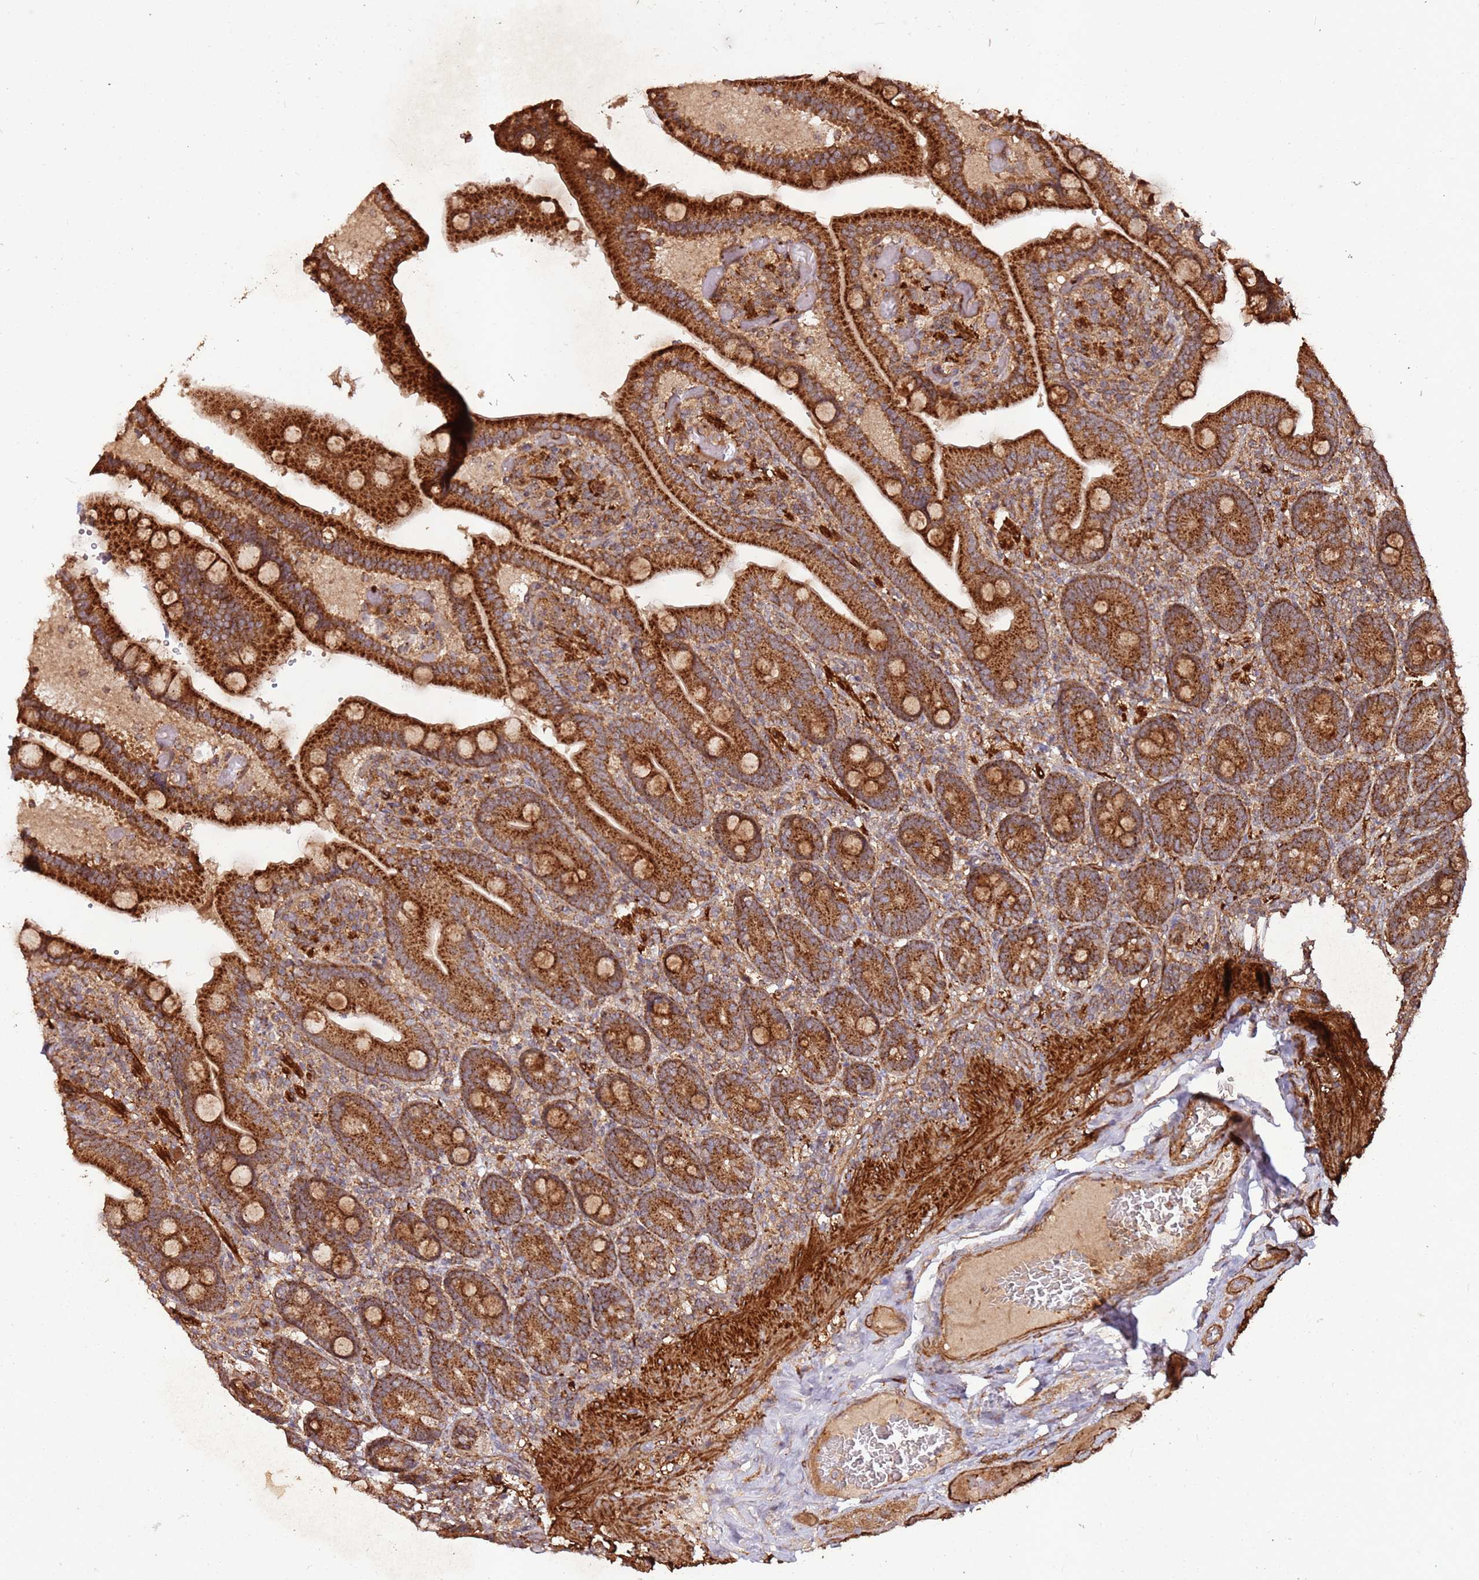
{"staining": {"intensity": "strong", "quantity": ">75%", "location": "cytoplasmic/membranous"}, "tissue": "duodenum", "cell_type": "Glandular cells", "image_type": "normal", "snomed": [{"axis": "morphology", "description": "Normal tissue, NOS"}, {"axis": "topography", "description": "Duodenum"}], "caption": "Immunohistochemistry image of benign duodenum: human duodenum stained using IHC reveals high levels of strong protein expression localized specifically in the cytoplasmic/membranous of glandular cells, appearing as a cytoplasmic/membranous brown color.", "gene": "FAM186A", "patient": {"sex": "female", "age": 62}}